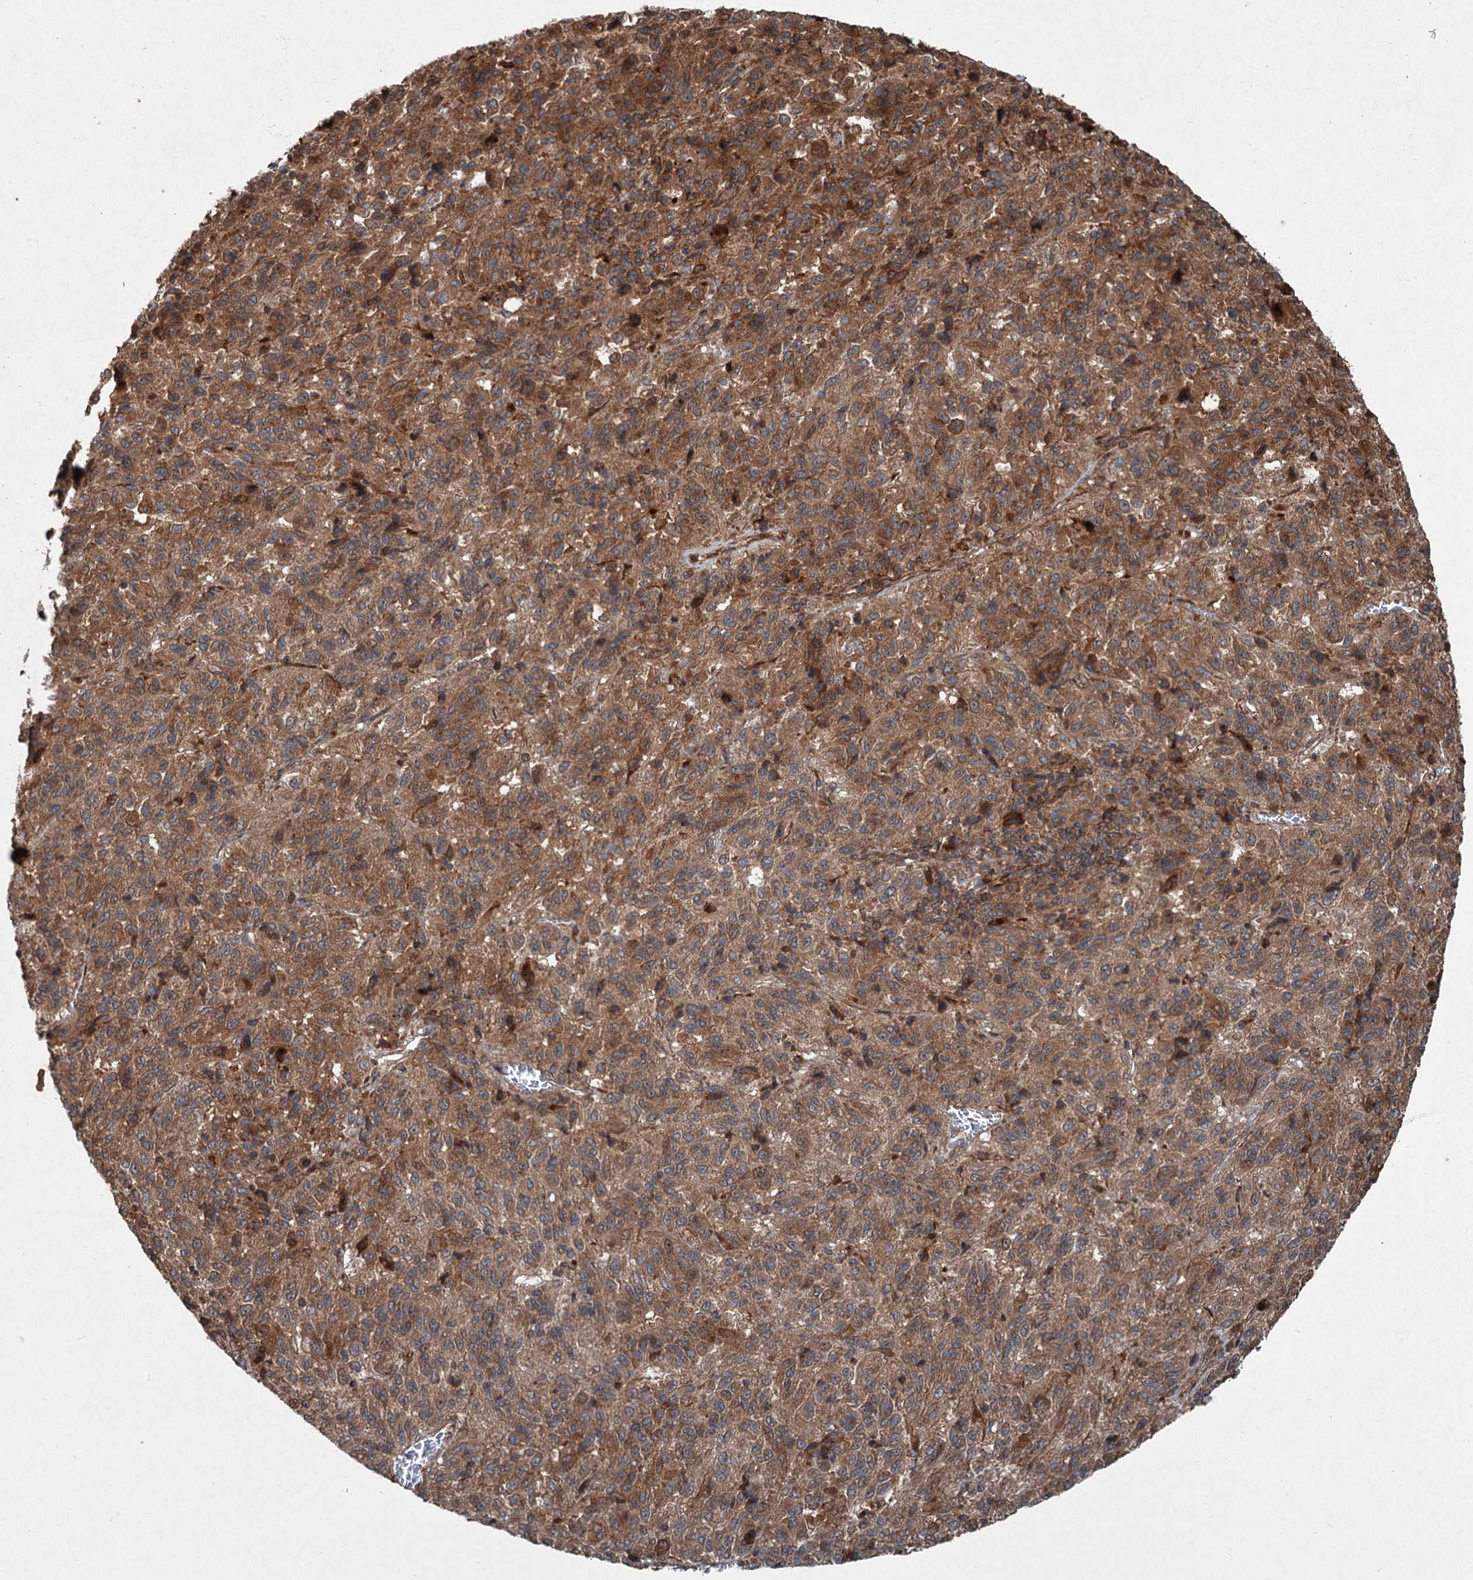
{"staining": {"intensity": "moderate", "quantity": ">75%", "location": "cytoplasmic/membranous"}, "tissue": "melanoma", "cell_type": "Tumor cells", "image_type": "cancer", "snomed": [{"axis": "morphology", "description": "Malignant melanoma, Metastatic site"}, {"axis": "topography", "description": "Lung"}], "caption": "The immunohistochemical stain labels moderate cytoplasmic/membranous expression in tumor cells of melanoma tissue.", "gene": "ALAS1", "patient": {"sex": "male", "age": 64}}